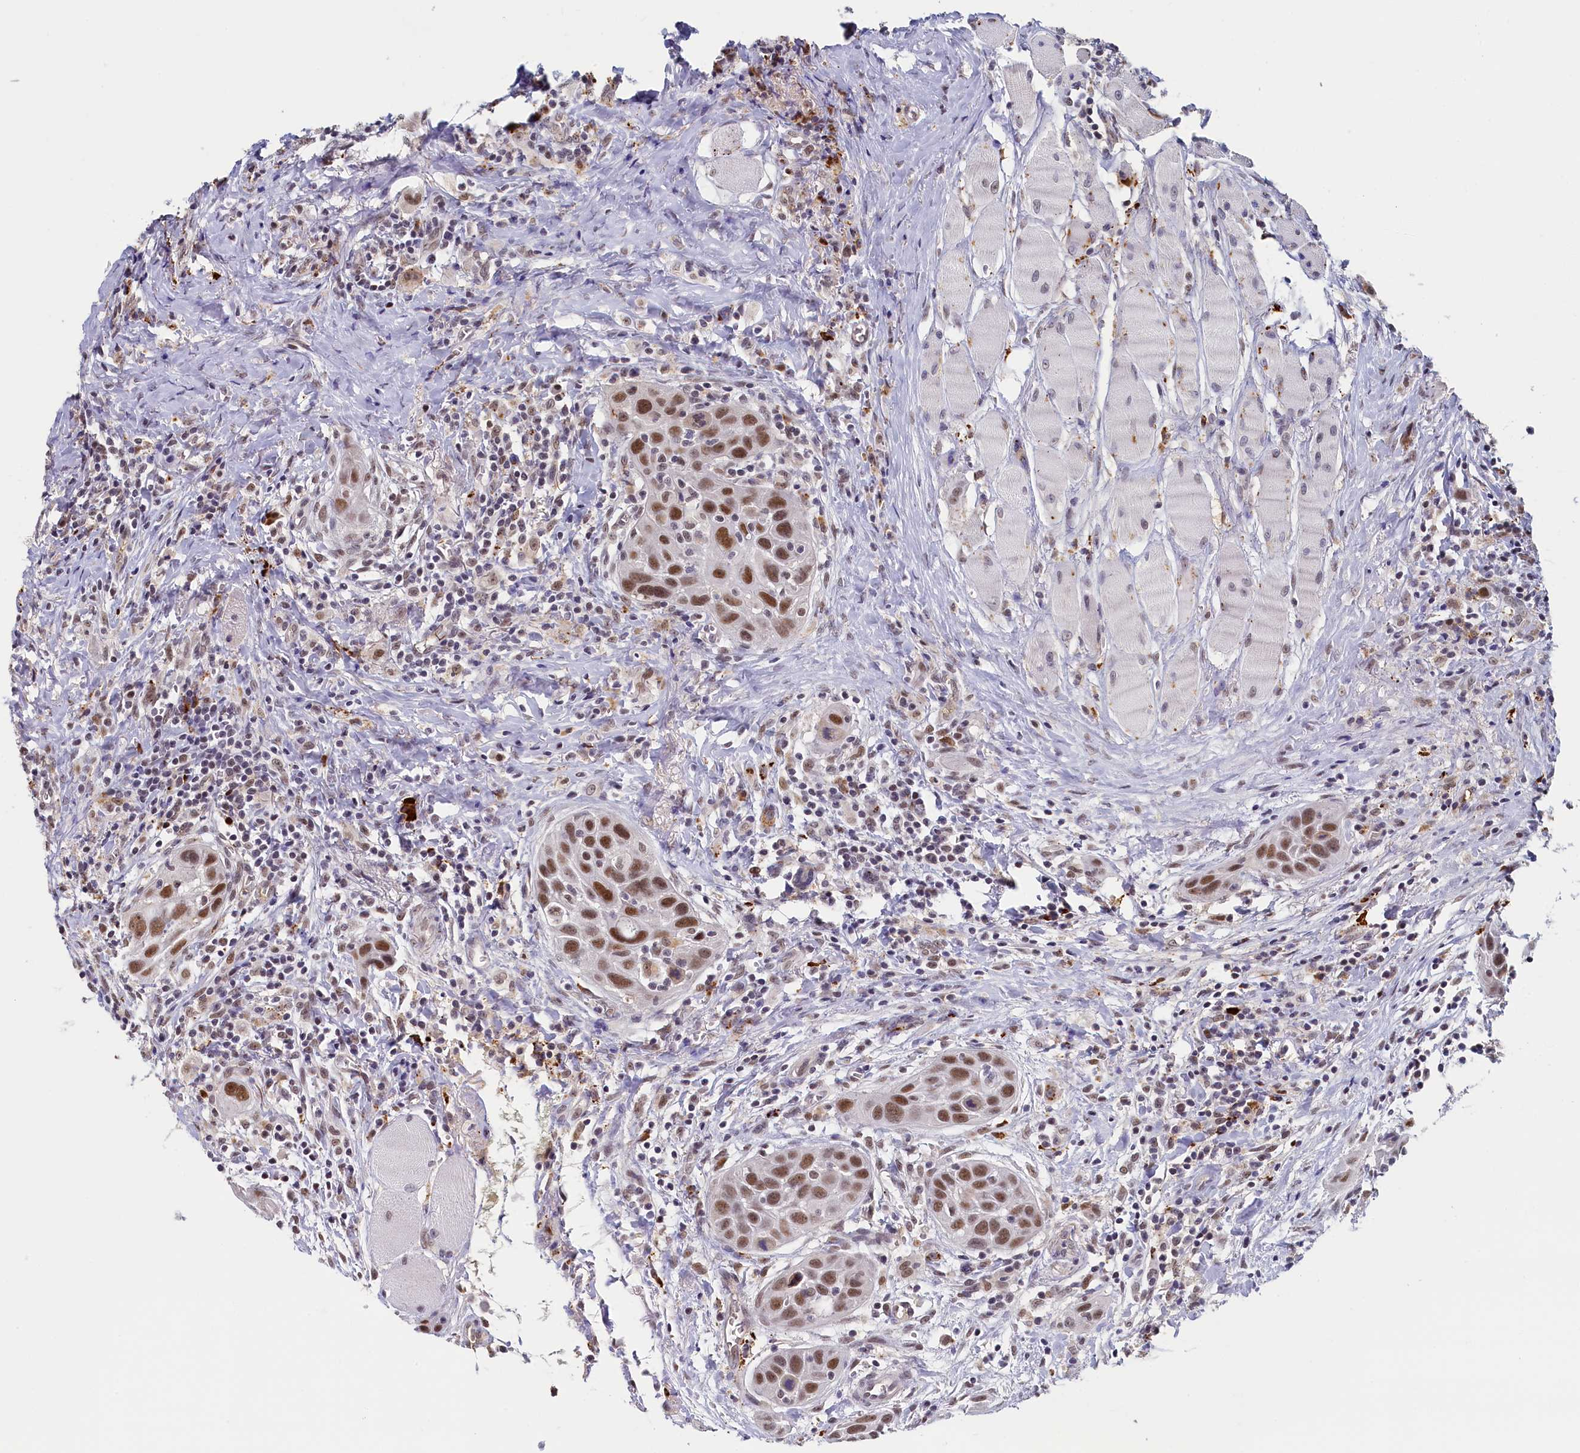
{"staining": {"intensity": "moderate", "quantity": ">75%", "location": "nuclear"}, "tissue": "head and neck cancer", "cell_type": "Tumor cells", "image_type": "cancer", "snomed": [{"axis": "morphology", "description": "Squamous cell carcinoma, NOS"}, {"axis": "topography", "description": "Oral tissue"}, {"axis": "topography", "description": "Head-Neck"}], "caption": "Tumor cells demonstrate medium levels of moderate nuclear positivity in approximately >75% of cells in head and neck cancer (squamous cell carcinoma).", "gene": "INTS14", "patient": {"sex": "female", "age": 50}}